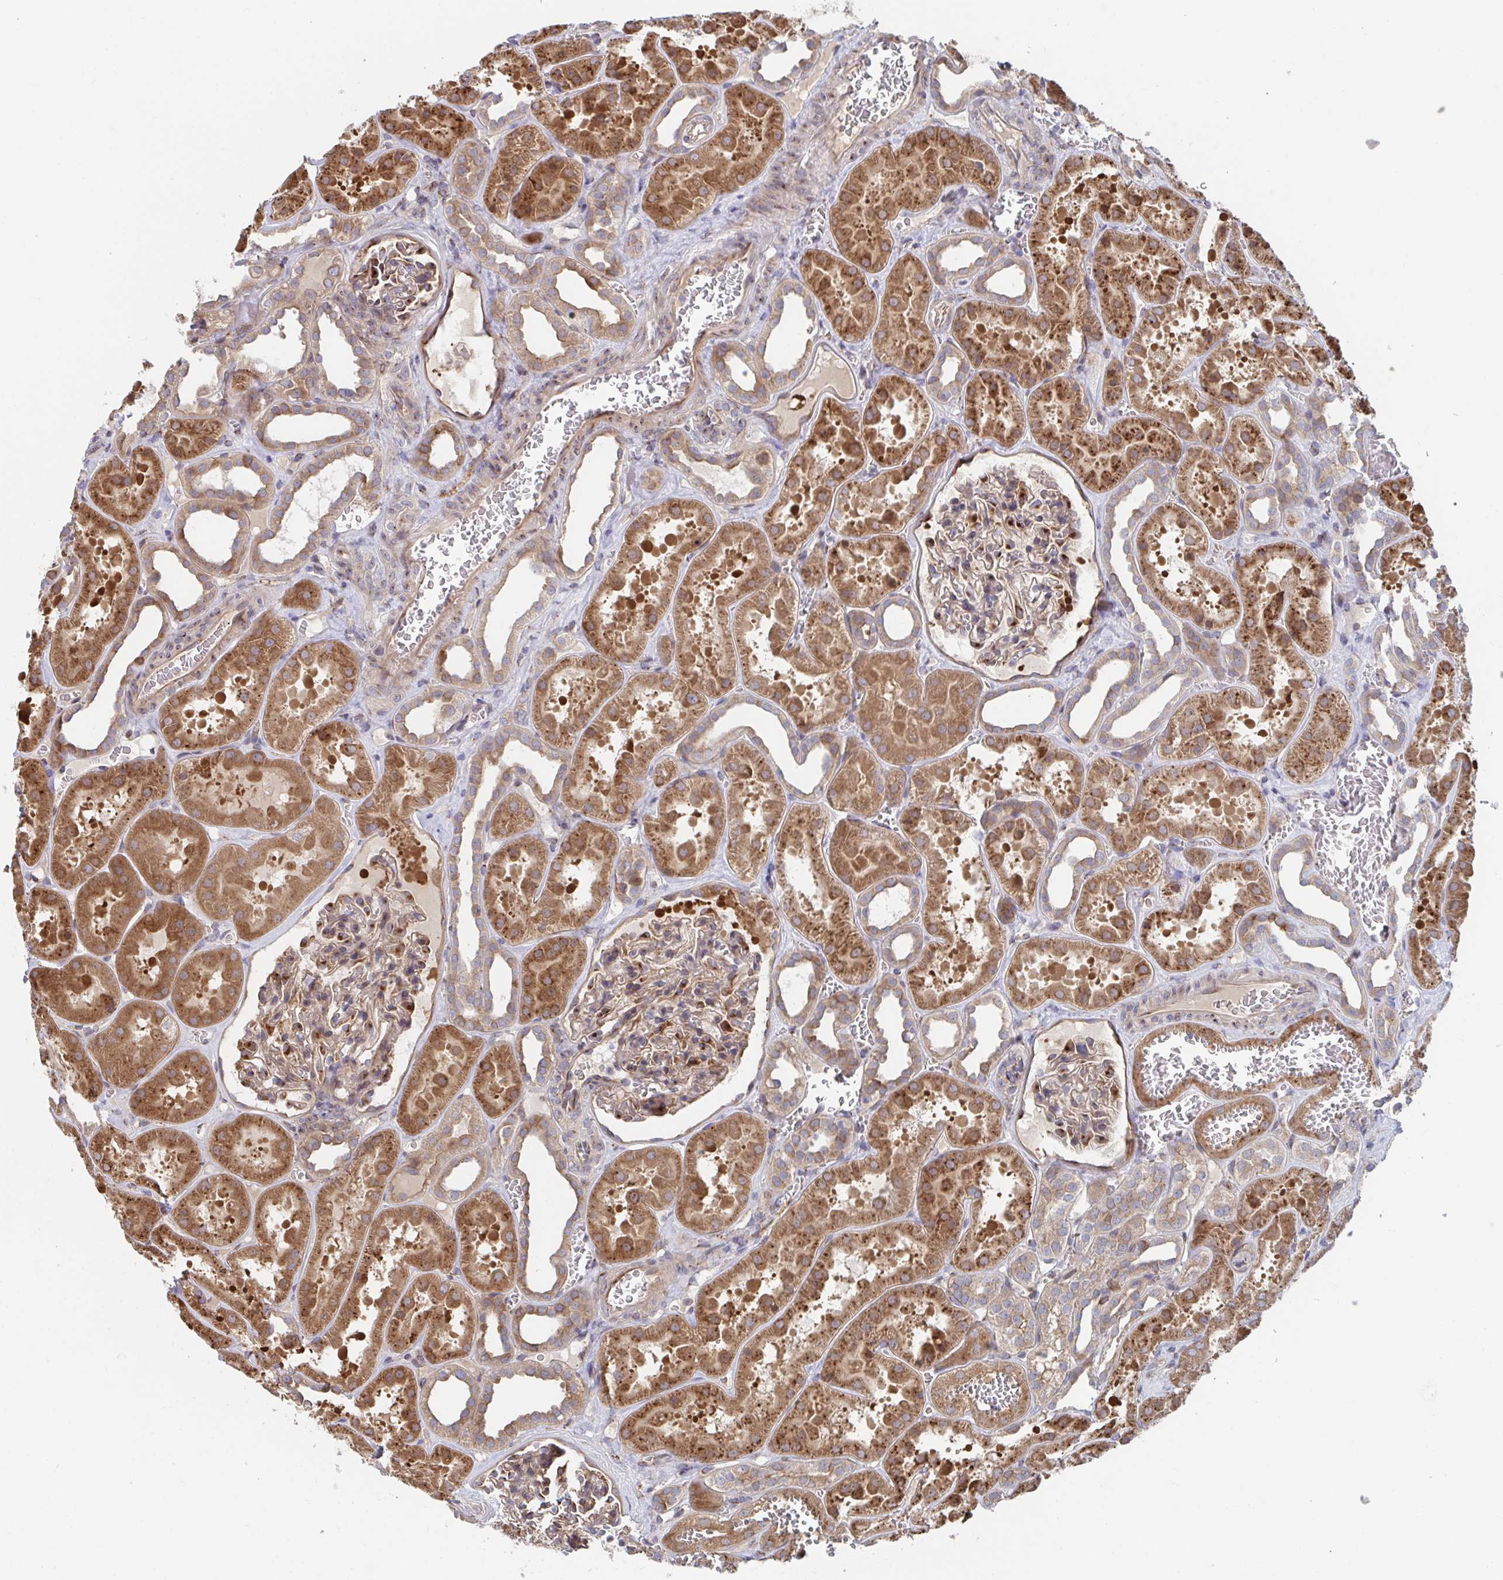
{"staining": {"intensity": "strong", "quantity": "25%-75%", "location": "cytoplasmic/membranous"}, "tissue": "kidney", "cell_type": "Cells in glomeruli", "image_type": "normal", "snomed": [{"axis": "morphology", "description": "Normal tissue, NOS"}, {"axis": "topography", "description": "Kidney"}], "caption": "Immunohistochemical staining of normal human kidney exhibits 25%-75% levels of strong cytoplasmic/membranous protein staining in approximately 25%-75% of cells in glomeruli. (Stains: DAB (3,3'-diaminobenzidine) in brown, nuclei in blue, Microscopy: brightfield microscopy at high magnification).", "gene": "FJX1", "patient": {"sex": "female", "age": 41}}